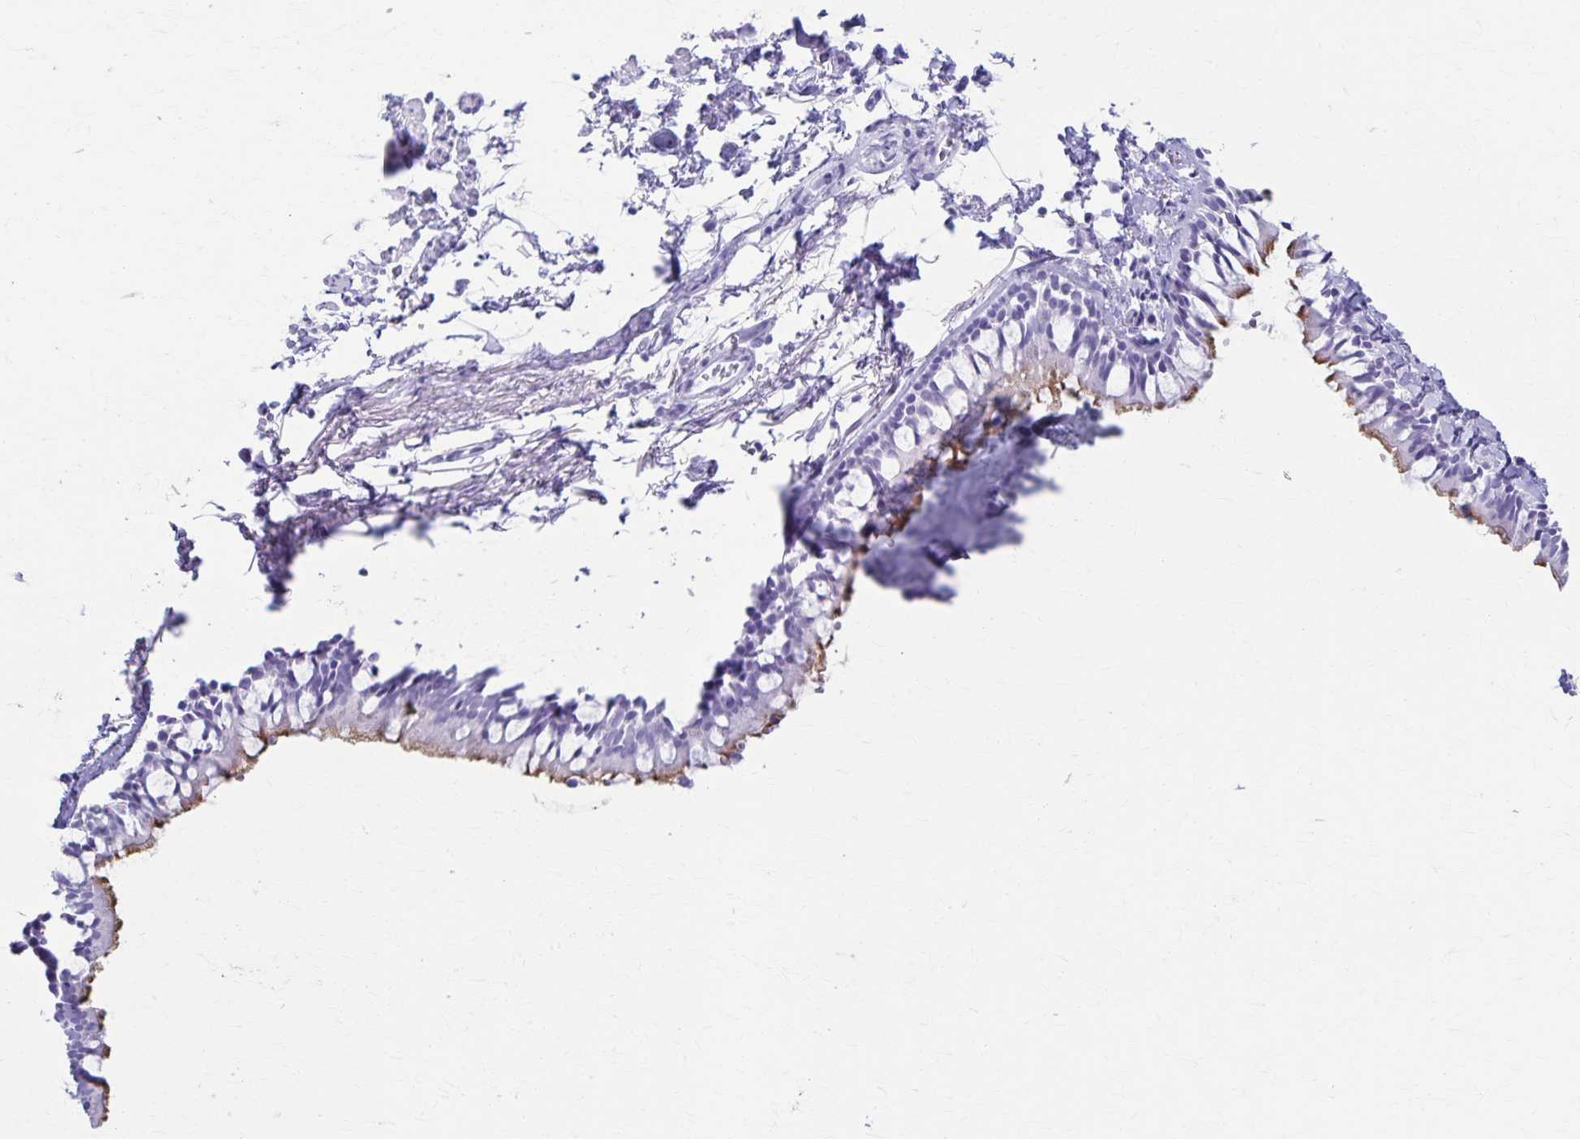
{"staining": {"intensity": "moderate", "quantity": "25%-75%", "location": "cytoplasmic/membranous"}, "tissue": "bronchus", "cell_type": "Respiratory epithelial cells", "image_type": "normal", "snomed": [{"axis": "morphology", "description": "Normal tissue, NOS"}, {"axis": "topography", "description": "Cartilage tissue"}, {"axis": "topography", "description": "Bronchus"}, {"axis": "topography", "description": "Peripheral nerve tissue"}], "caption": "Immunohistochemical staining of unremarkable bronchus shows medium levels of moderate cytoplasmic/membranous staining in approximately 25%-75% of respiratory epithelial cells.", "gene": "DEFA5", "patient": {"sex": "female", "age": 59}}